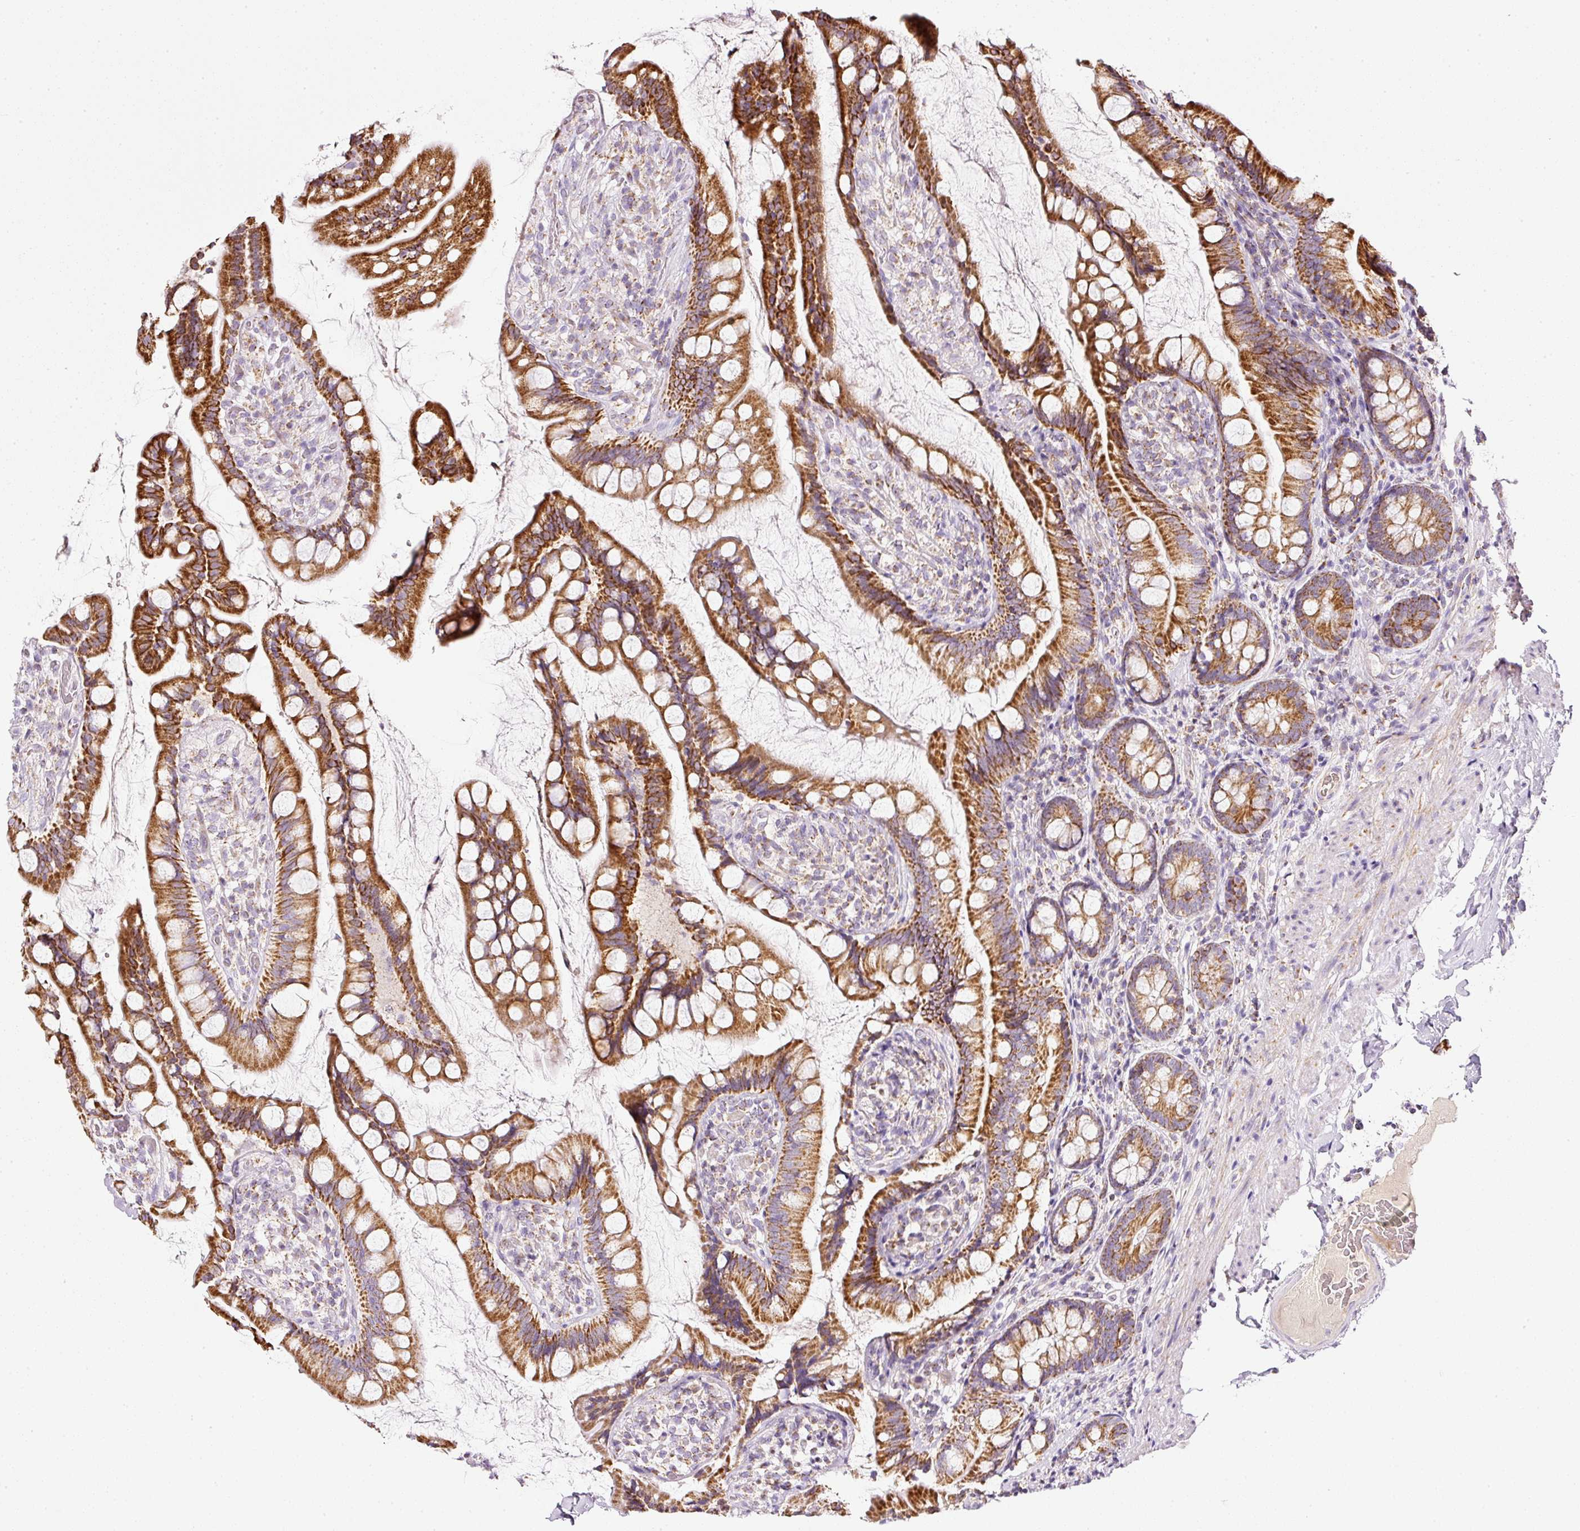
{"staining": {"intensity": "strong", "quantity": ">75%", "location": "cytoplasmic/membranous"}, "tissue": "small intestine", "cell_type": "Glandular cells", "image_type": "normal", "snomed": [{"axis": "morphology", "description": "Normal tissue, NOS"}, {"axis": "topography", "description": "Small intestine"}], "caption": "Protein analysis of benign small intestine shows strong cytoplasmic/membranous expression in approximately >75% of glandular cells. Nuclei are stained in blue.", "gene": "SDHA", "patient": {"sex": "male", "age": 70}}